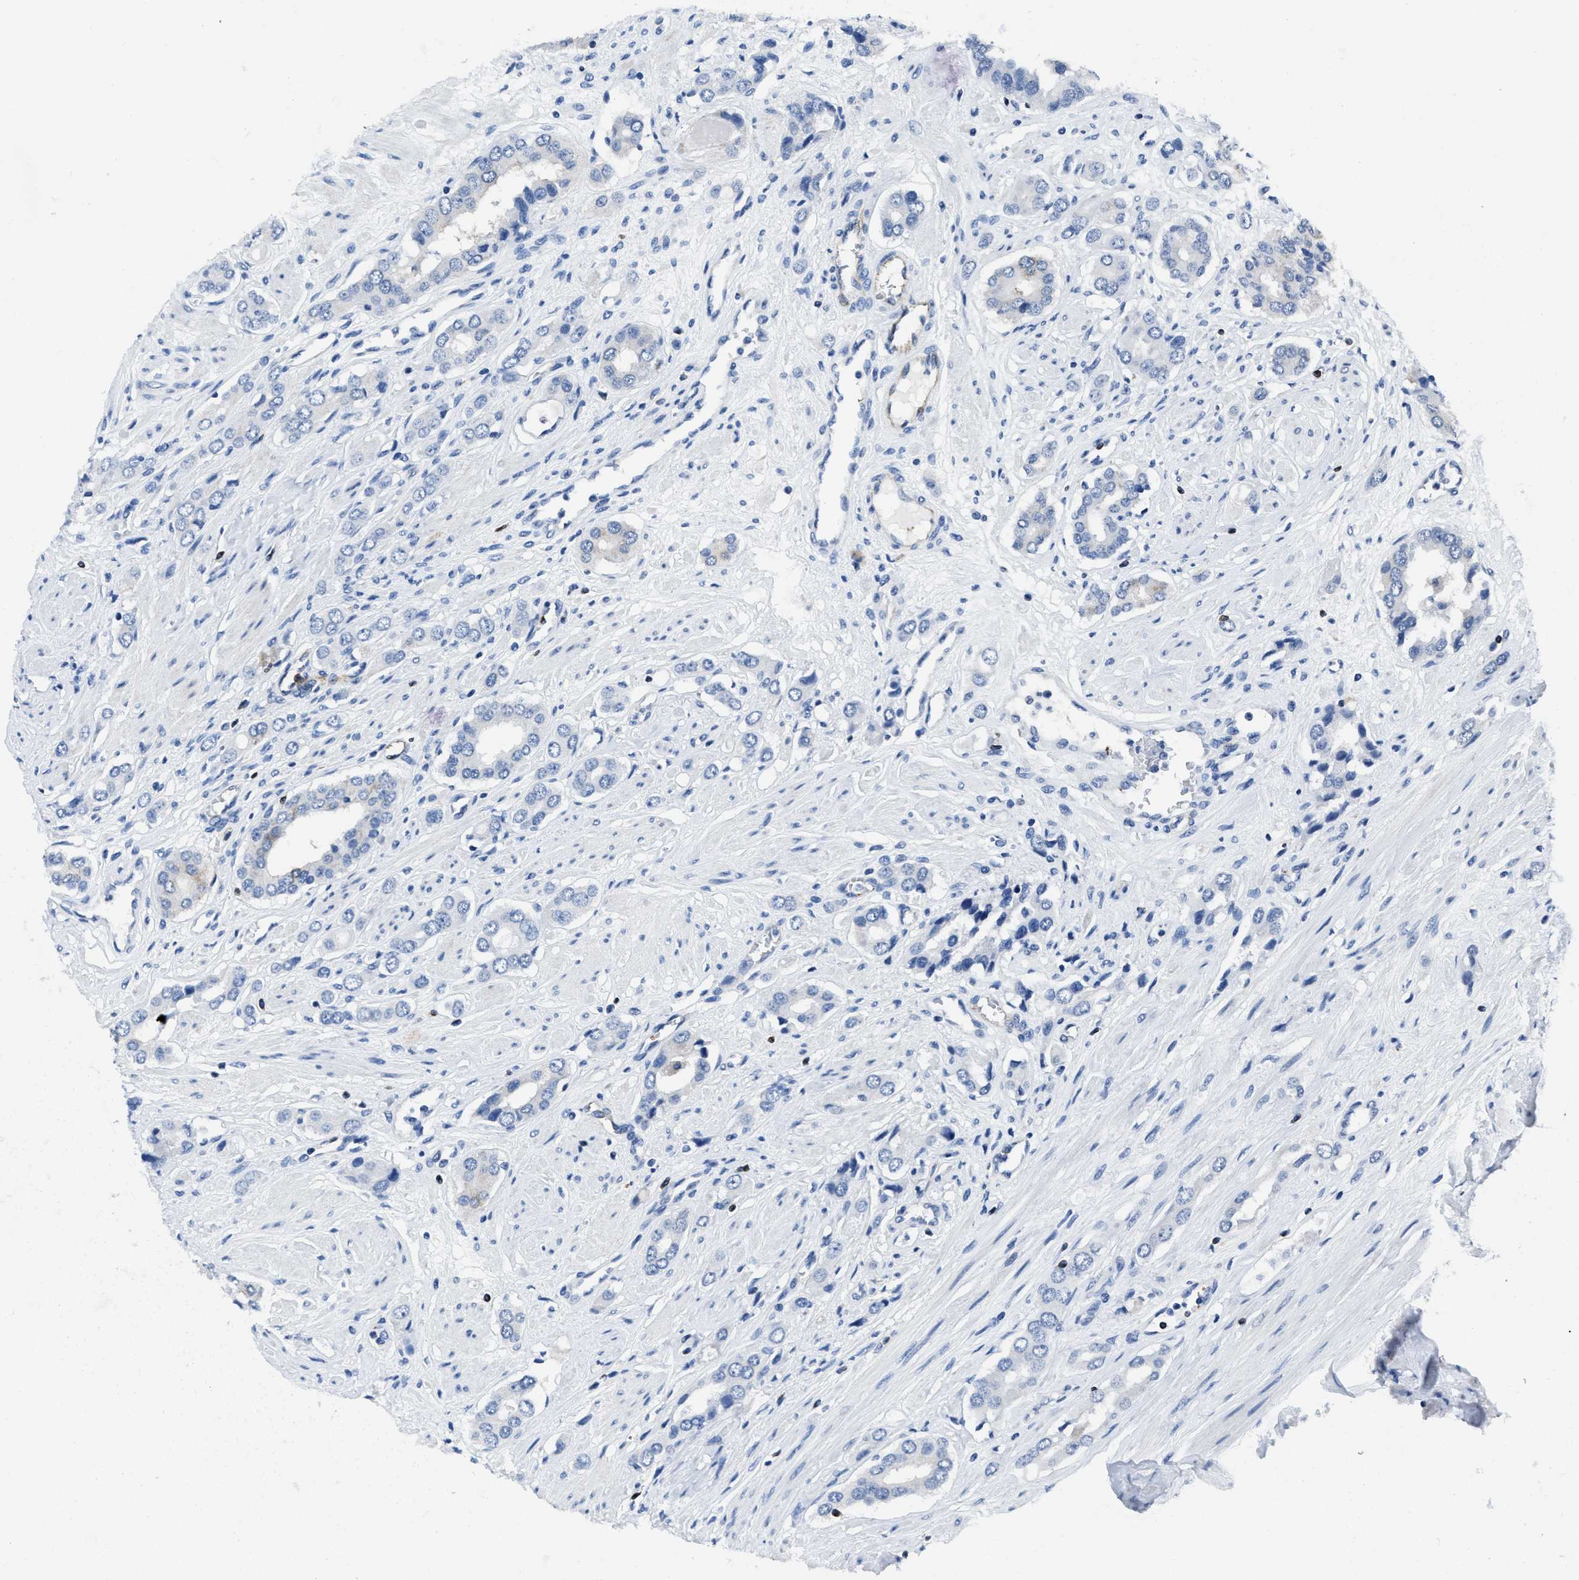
{"staining": {"intensity": "negative", "quantity": "none", "location": "none"}, "tissue": "prostate cancer", "cell_type": "Tumor cells", "image_type": "cancer", "snomed": [{"axis": "morphology", "description": "Adenocarcinoma, High grade"}, {"axis": "topography", "description": "Prostate"}], "caption": "Histopathology image shows no protein positivity in tumor cells of prostate cancer (adenocarcinoma (high-grade)) tissue. The staining was performed using DAB (3,3'-diaminobenzidine) to visualize the protein expression in brown, while the nuclei were stained in blue with hematoxylin (Magnification: 20x).", "gene": "ITGA3", "patient": {"sex": "male", "age": 52}}